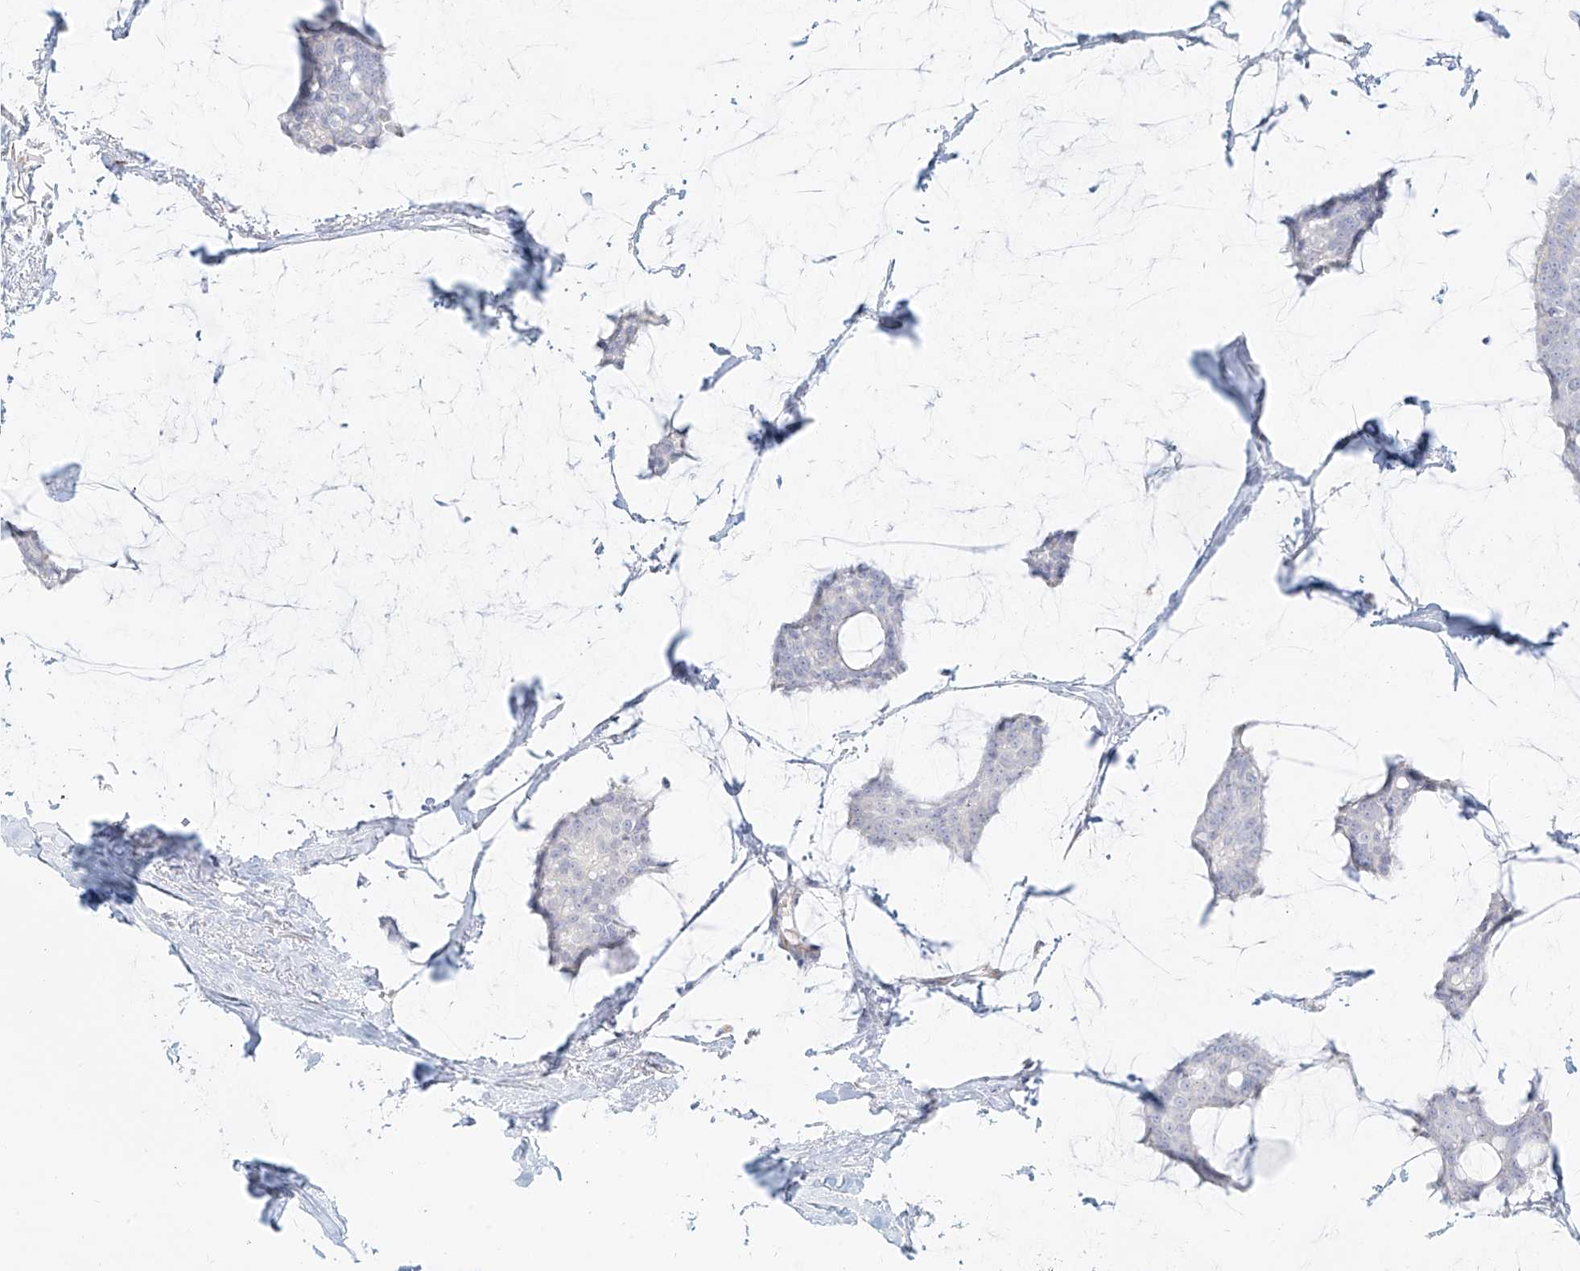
{"staining": {"intensity": "negative", "quantity": "none", "location": "none"}, "tissue": "breast cancer", "cell_type": "Tumor cells", "image_type": "cancer", "snomed": [{"axis": "morphology", "description": "Duct carcinoma"}, {"axis": "topography", "description": "Breast"}], "caption": "Immunohistochemistry of human breast infiltrating ductal carcinoma shows no expression in tumor cells.", "gene": "ITPKB", "patient": {"sex": "female", "age": 93}}